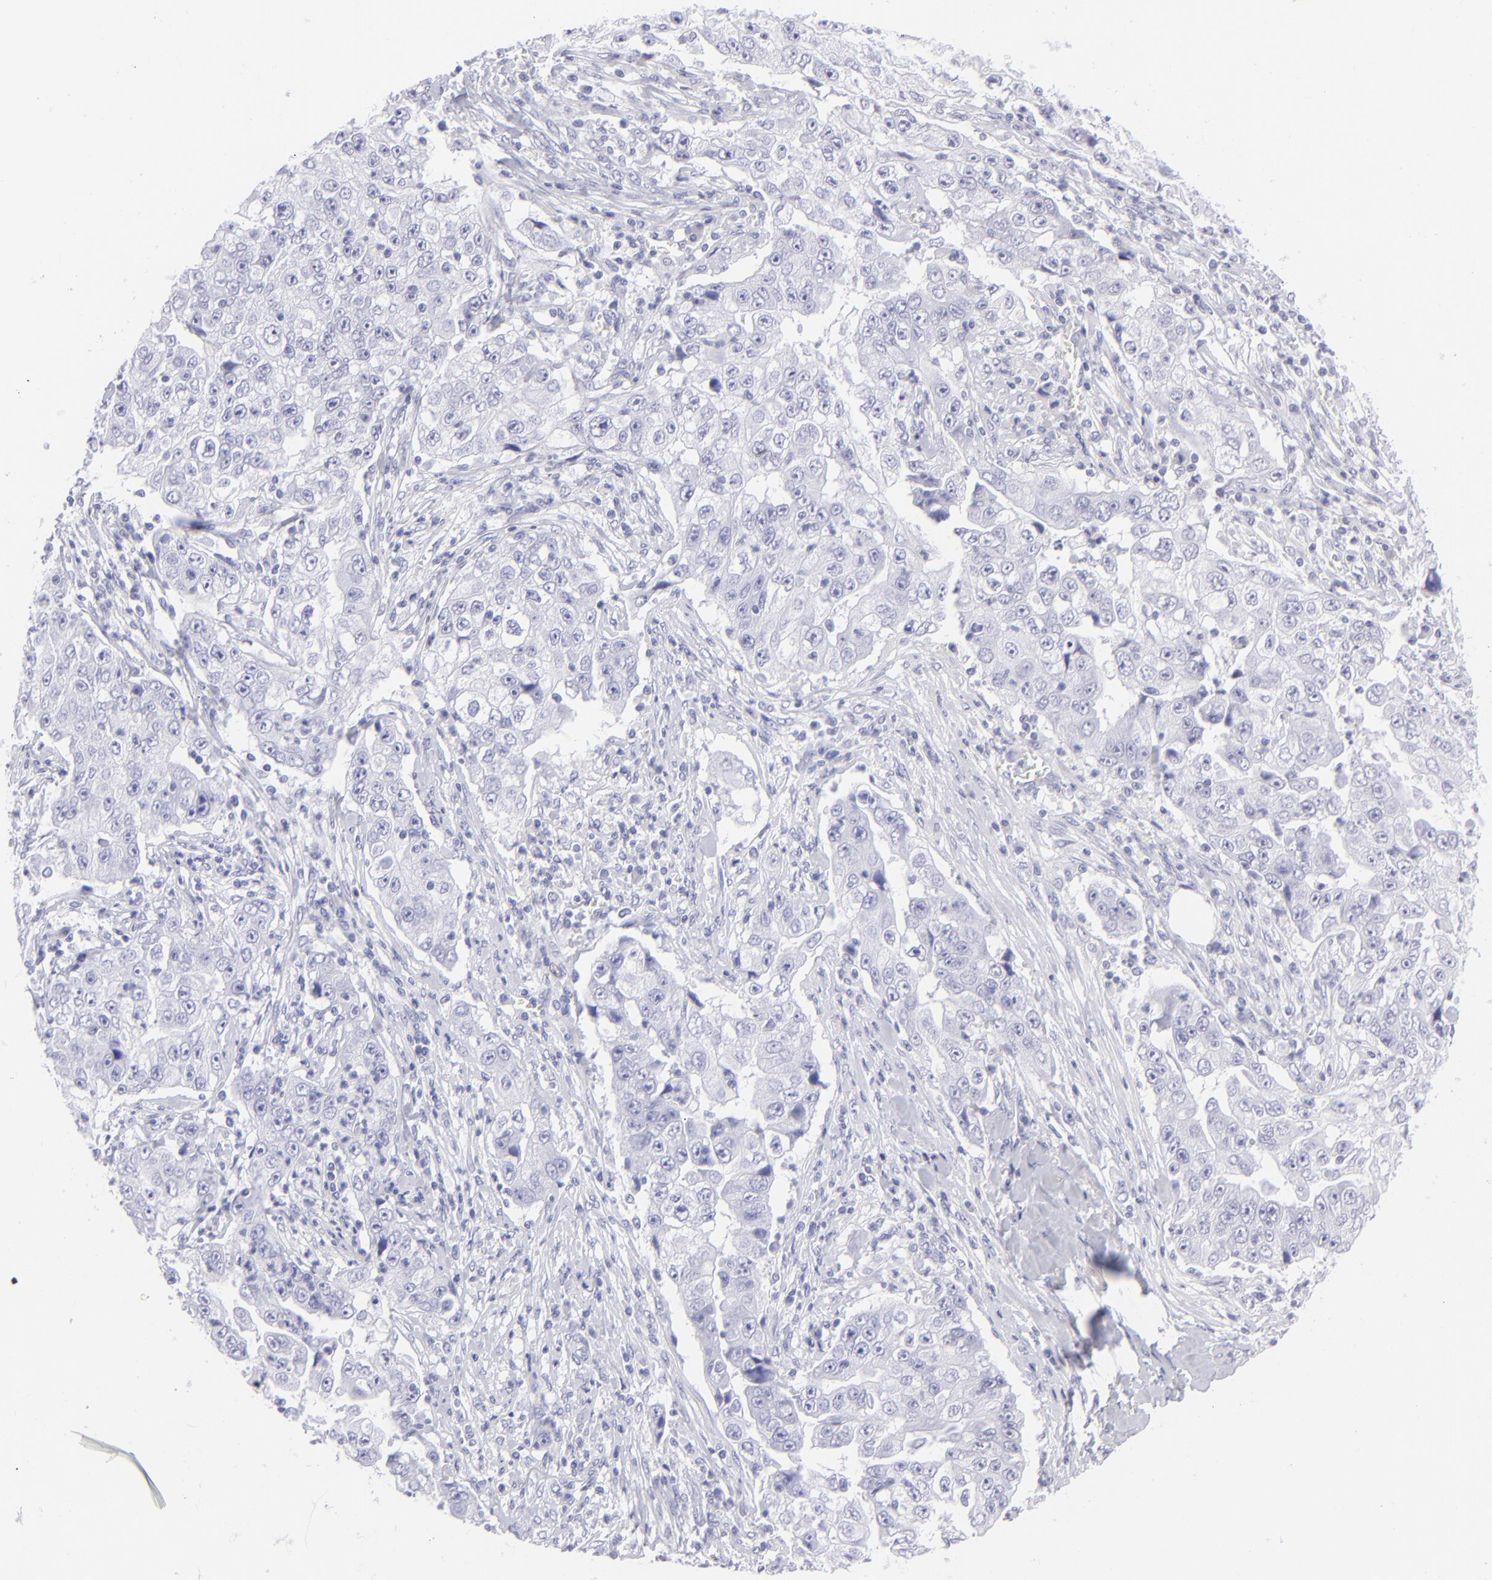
{"staining": {"intensity": "negative", "quantity": "none", "location": "none"}, "tissue": "lung cancer", "cell_type": "Tumor cells", "image_type": "cancer", "snomed": [{"axis": "morphology", "description": "Squamous cell carcinoma, NOS"}, {"axis": "topography", "description": "Lung"}], "caption": "Tumor cells show no significant protein expression in squamous cell carcinoma (lung).", "gene": "SLC1A2", "patient": {"sex": "male", "age": 64}}